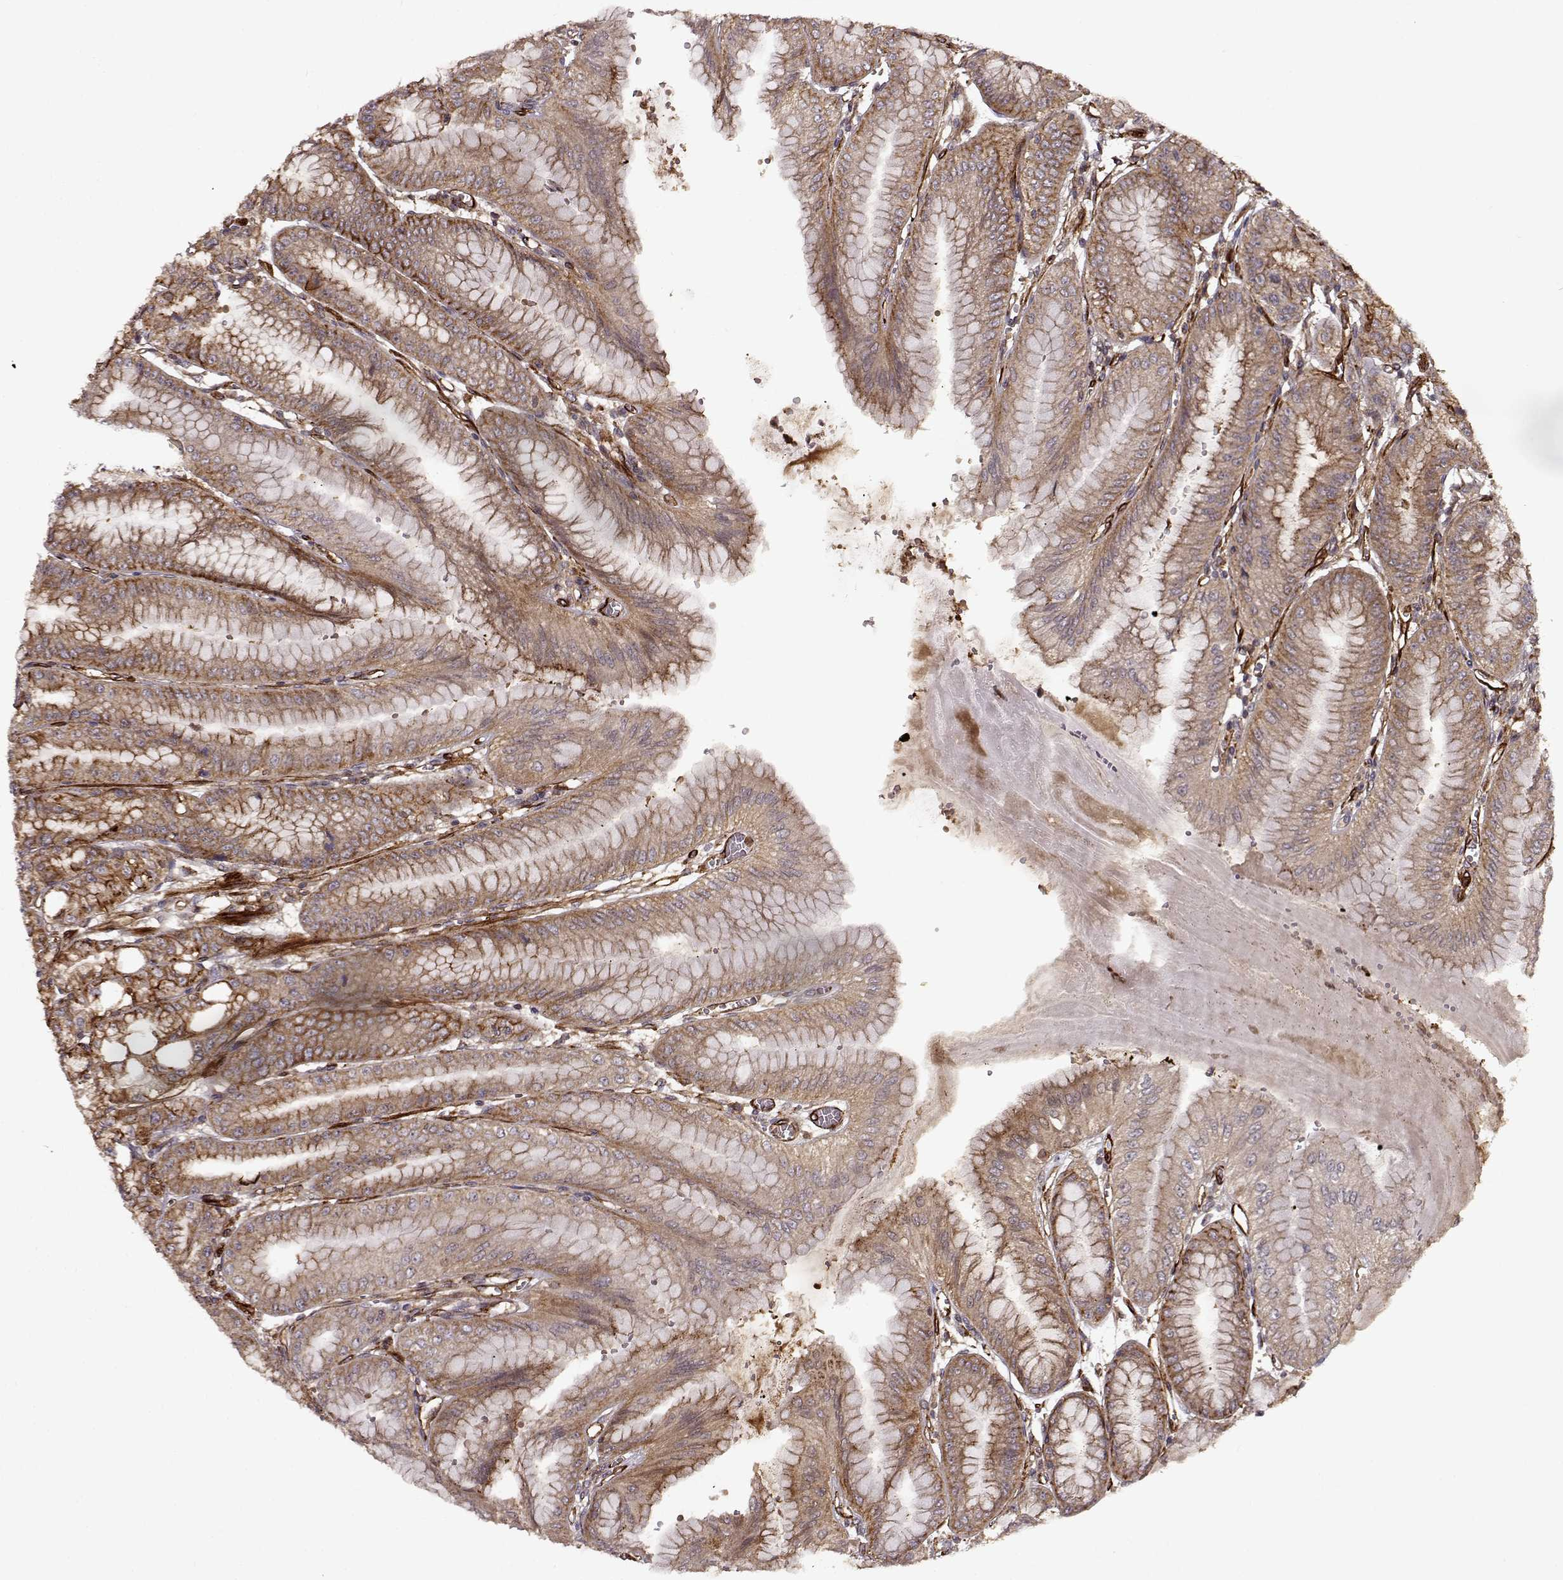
{"staining": {"intensity": "moderate", "quantity": ">75%", "location": "cytoplasmic/membranous"}, "tissue": "stomach", "cell_type": "Glandular cells", "image_type": "normal", "snomed": [{"axis": "morphology", "description": "Normal tissue, NOS"}, {"axis": "topography", "description": "Stomach, lower"}], "caption": "Immunohistochemical staining of benign stomach displays medium levels of moderate cytoplasmic/membranous expression in approximately >75% of glandular cells.", "gene": "IFRD2", "patient": {"sex": "male", "age": 71}}